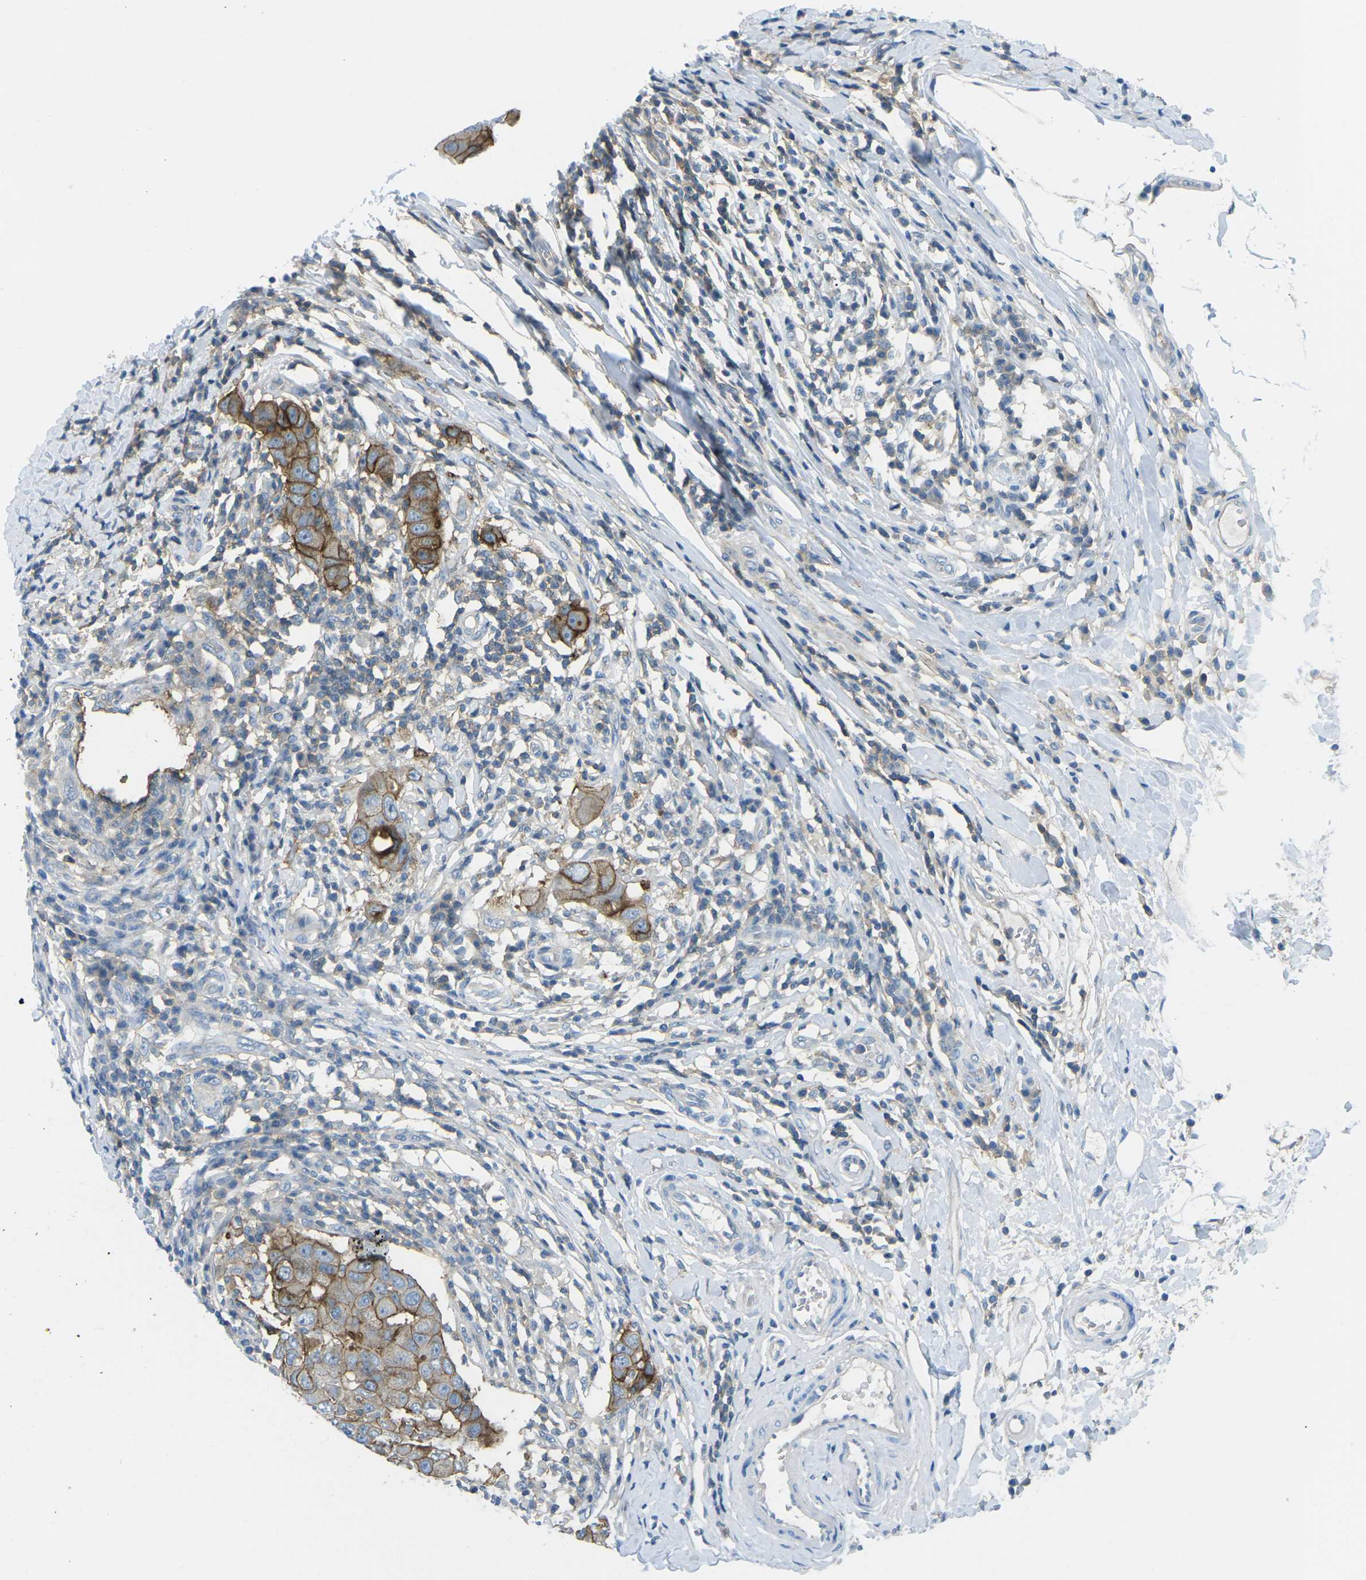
{"staining": {"intensity": "moderate", "quantity": ">75%", "location": "cytoplasmic/membranous"}, "tissue": "breast cancer", "cell_type": "Tumor cells", "image_type": "cancer", "snomed": [{"axis": "morphology", "description": "Duct carcinoma"}, {"axis": "topography", "description": "Breast"}], "caption": "Human breast cancer (invasive ductal carcinoma) stained with a brown dye displays moderate cytoplasmic/membranous positive staining in approximately >75% of tumor cells.", "gene": "CD47", "patient": {"sex": "female", "age": 27}}